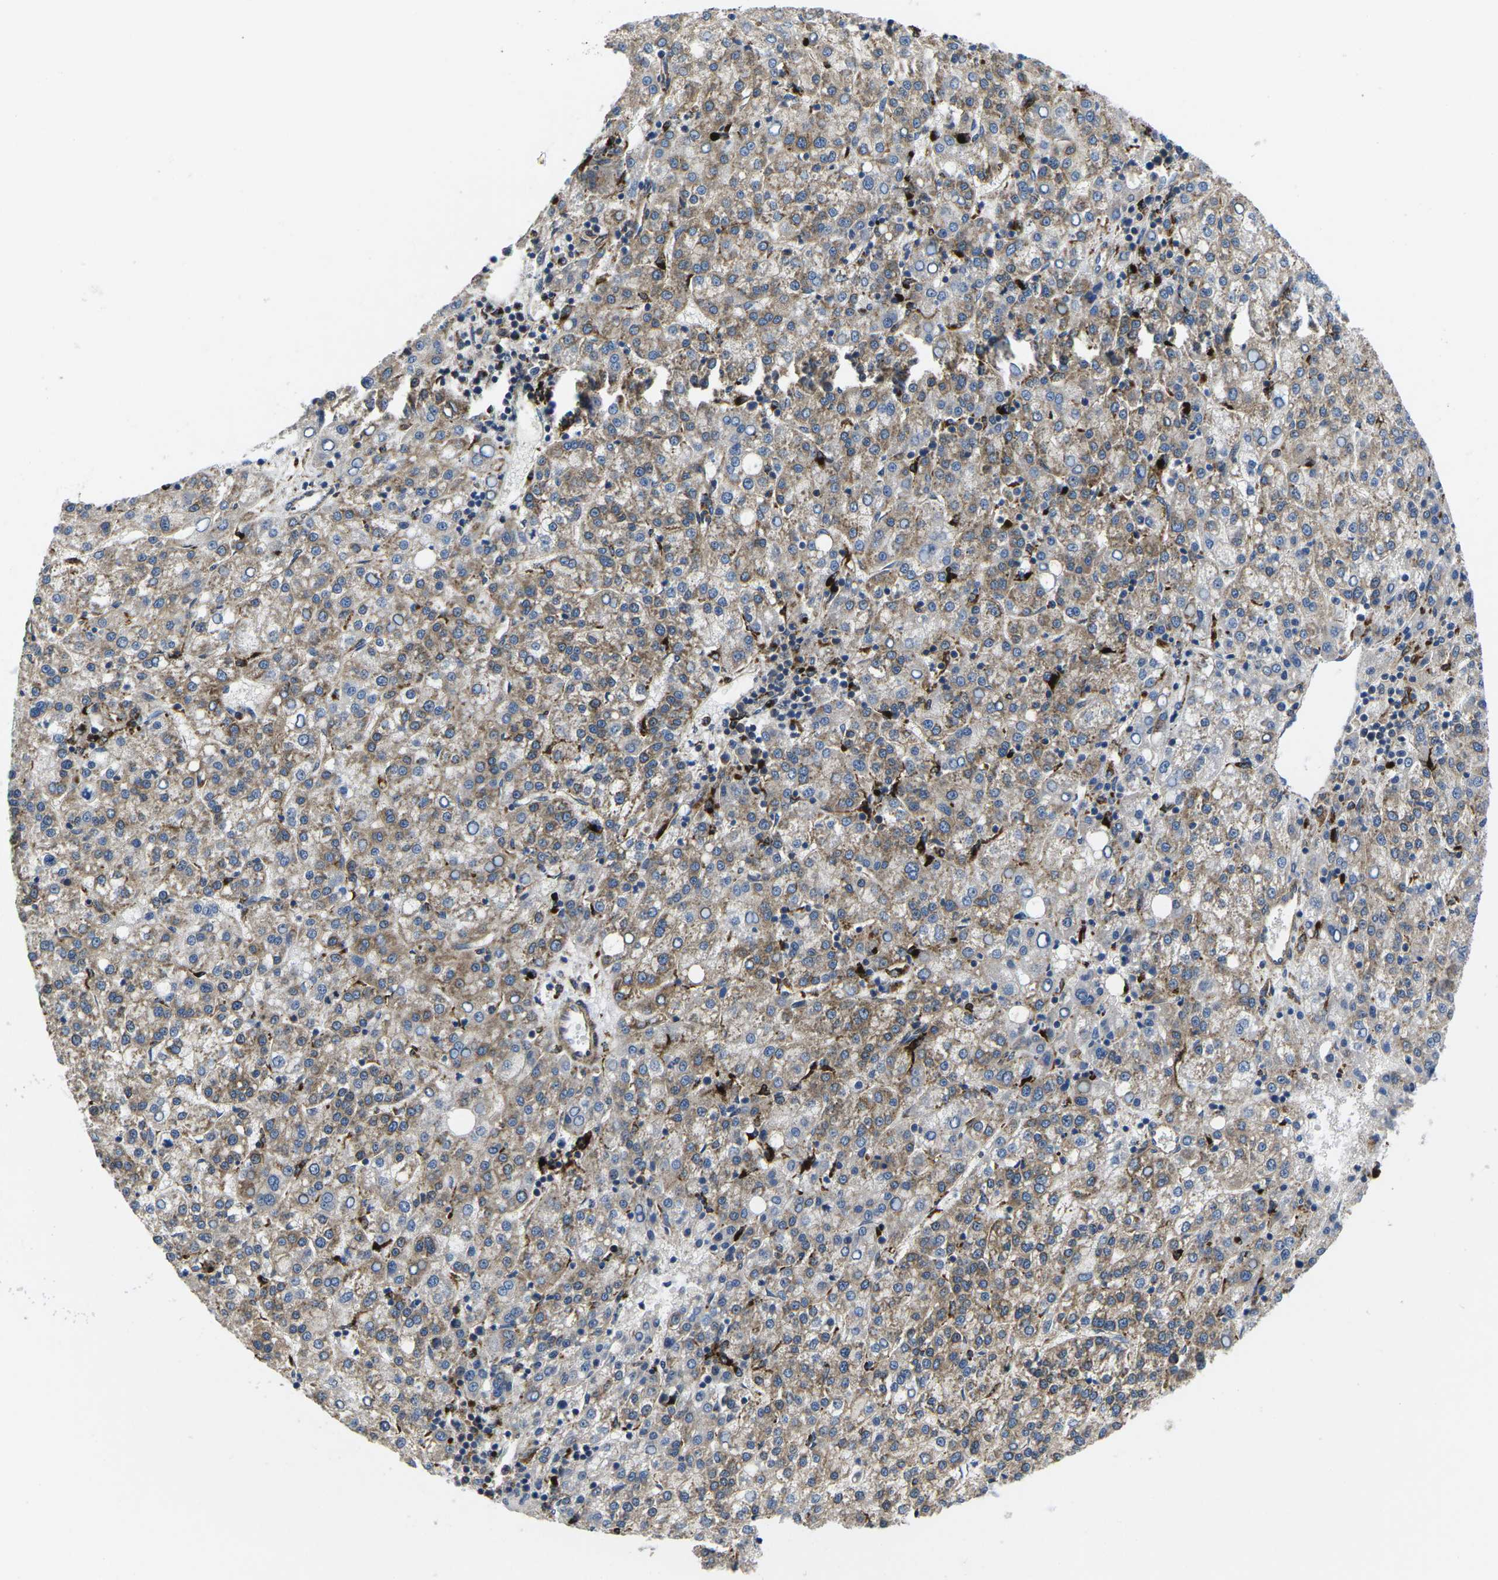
{"staining": {"intensity": "weak", "quantity": "25%-75%", "location": "cytoplasmic/membranous"}, "tissue": "liver cancer", "cell_type": "Tumor cells", "image_type": "cancer", "snomed": [{"axis": "morphology", "description": "Carcinoma, Hepatocellular, NOS"}, {"axis": "topography", "description": "Liver"}], "caption": "About 25%-75% of tumor cells in human liver hepatocellular carcinoma demonstrate weak cytoplasmic/membranous protein staining as visualized by brown immunohistochemical staining.", "gene": "DLG1", "patient": {"sex": "female", "age": 58}}